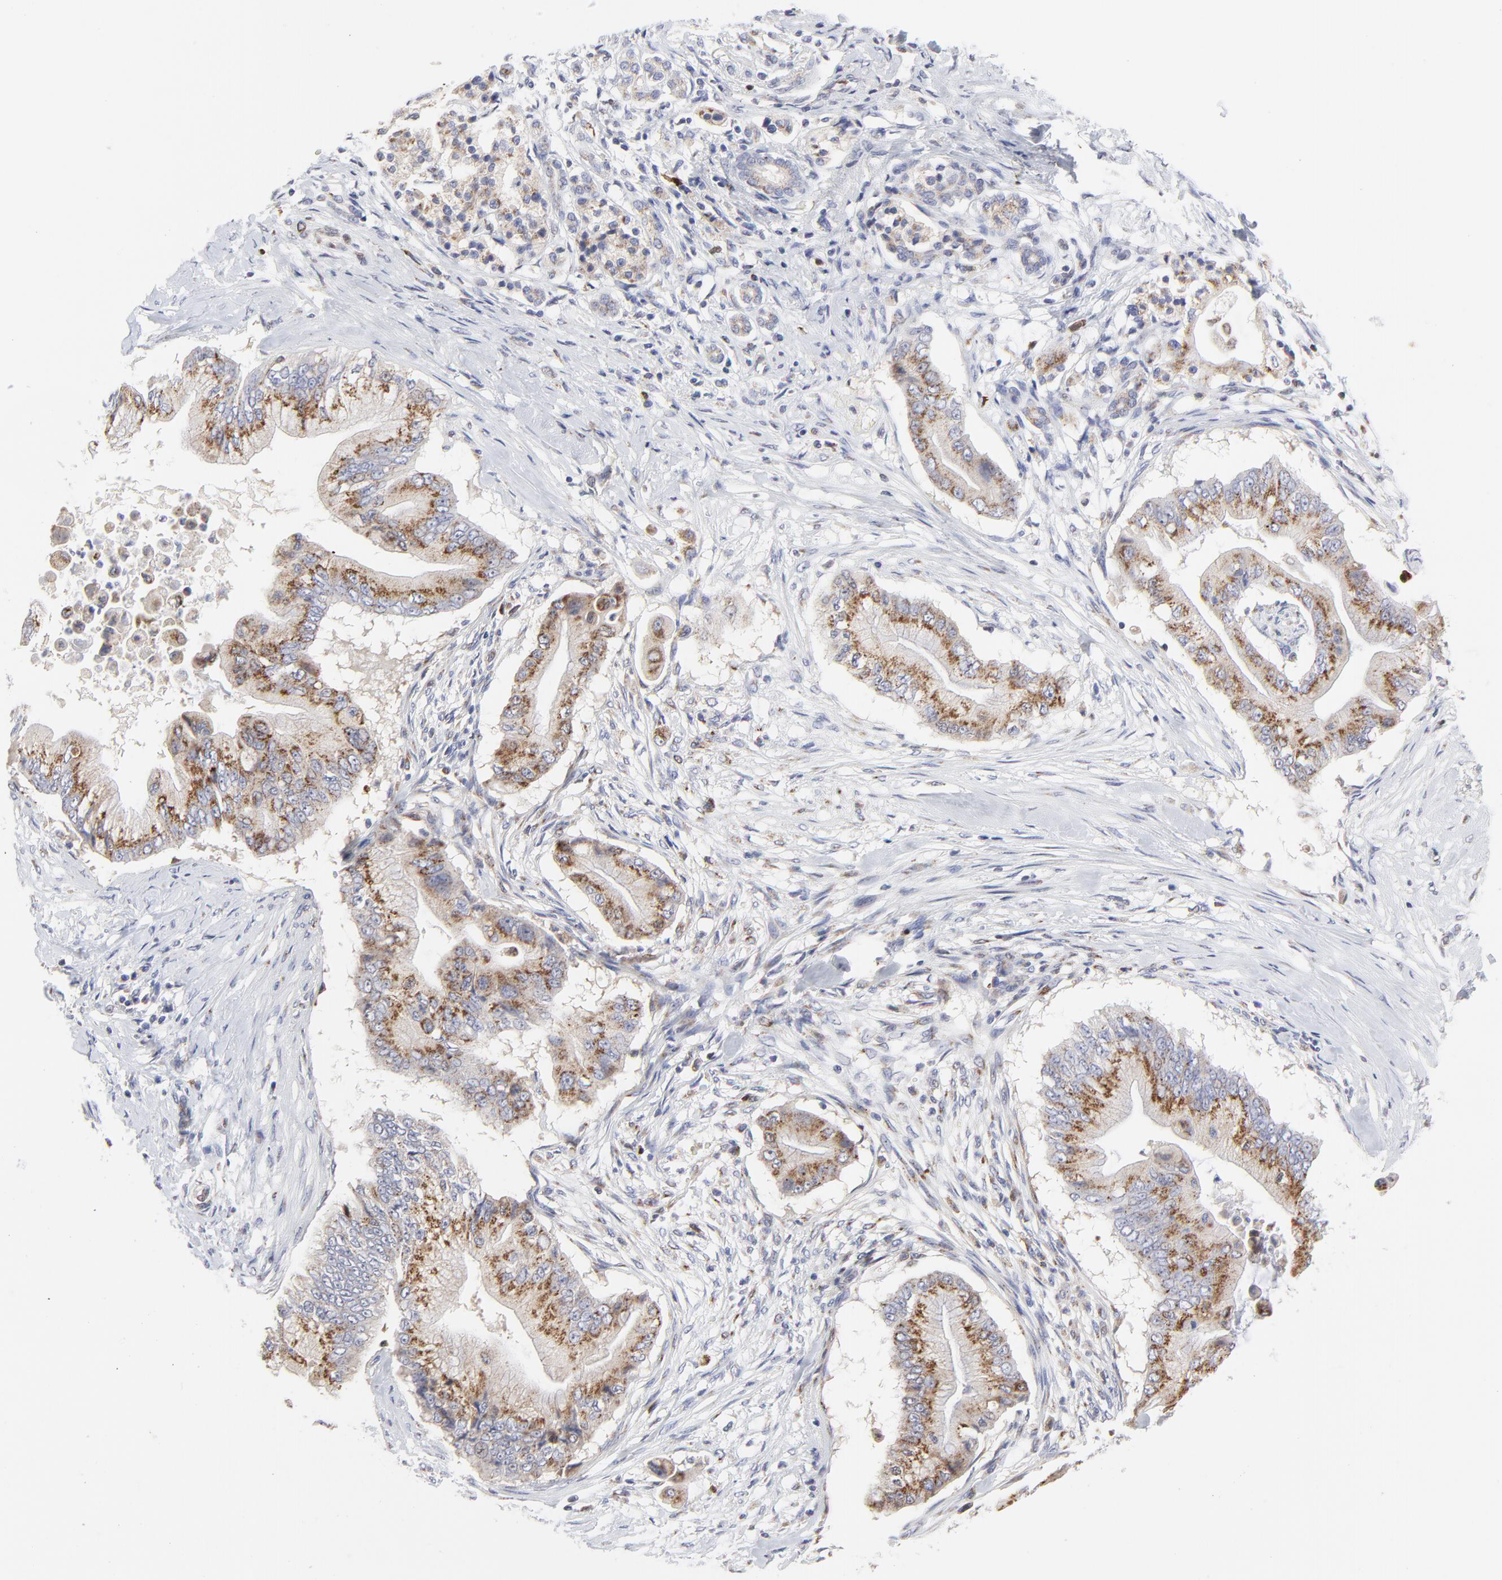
{"staining": {"intensity": "moderate", "quantity": "25%-75%", "location": "cytoplasmic/membranous"}, "tissue": "pancreatic cancer", "cell_type": "Tumor cells", "image_type": "cancer", "snomed": [{"axis": "morphology", "description": "Adenocarcinoma, NOS"}, {"axis": "topography", "description": "Pancreas"}], "caption": "Pancreatic cancer tissue exhibits moderate cytoplasmic/membranous positivity in about 25%-75% of tumor cells, visualized by immunohistochemistry.", "gene": "NCAPH", "patient": {"sex": "male", "age": 62}}